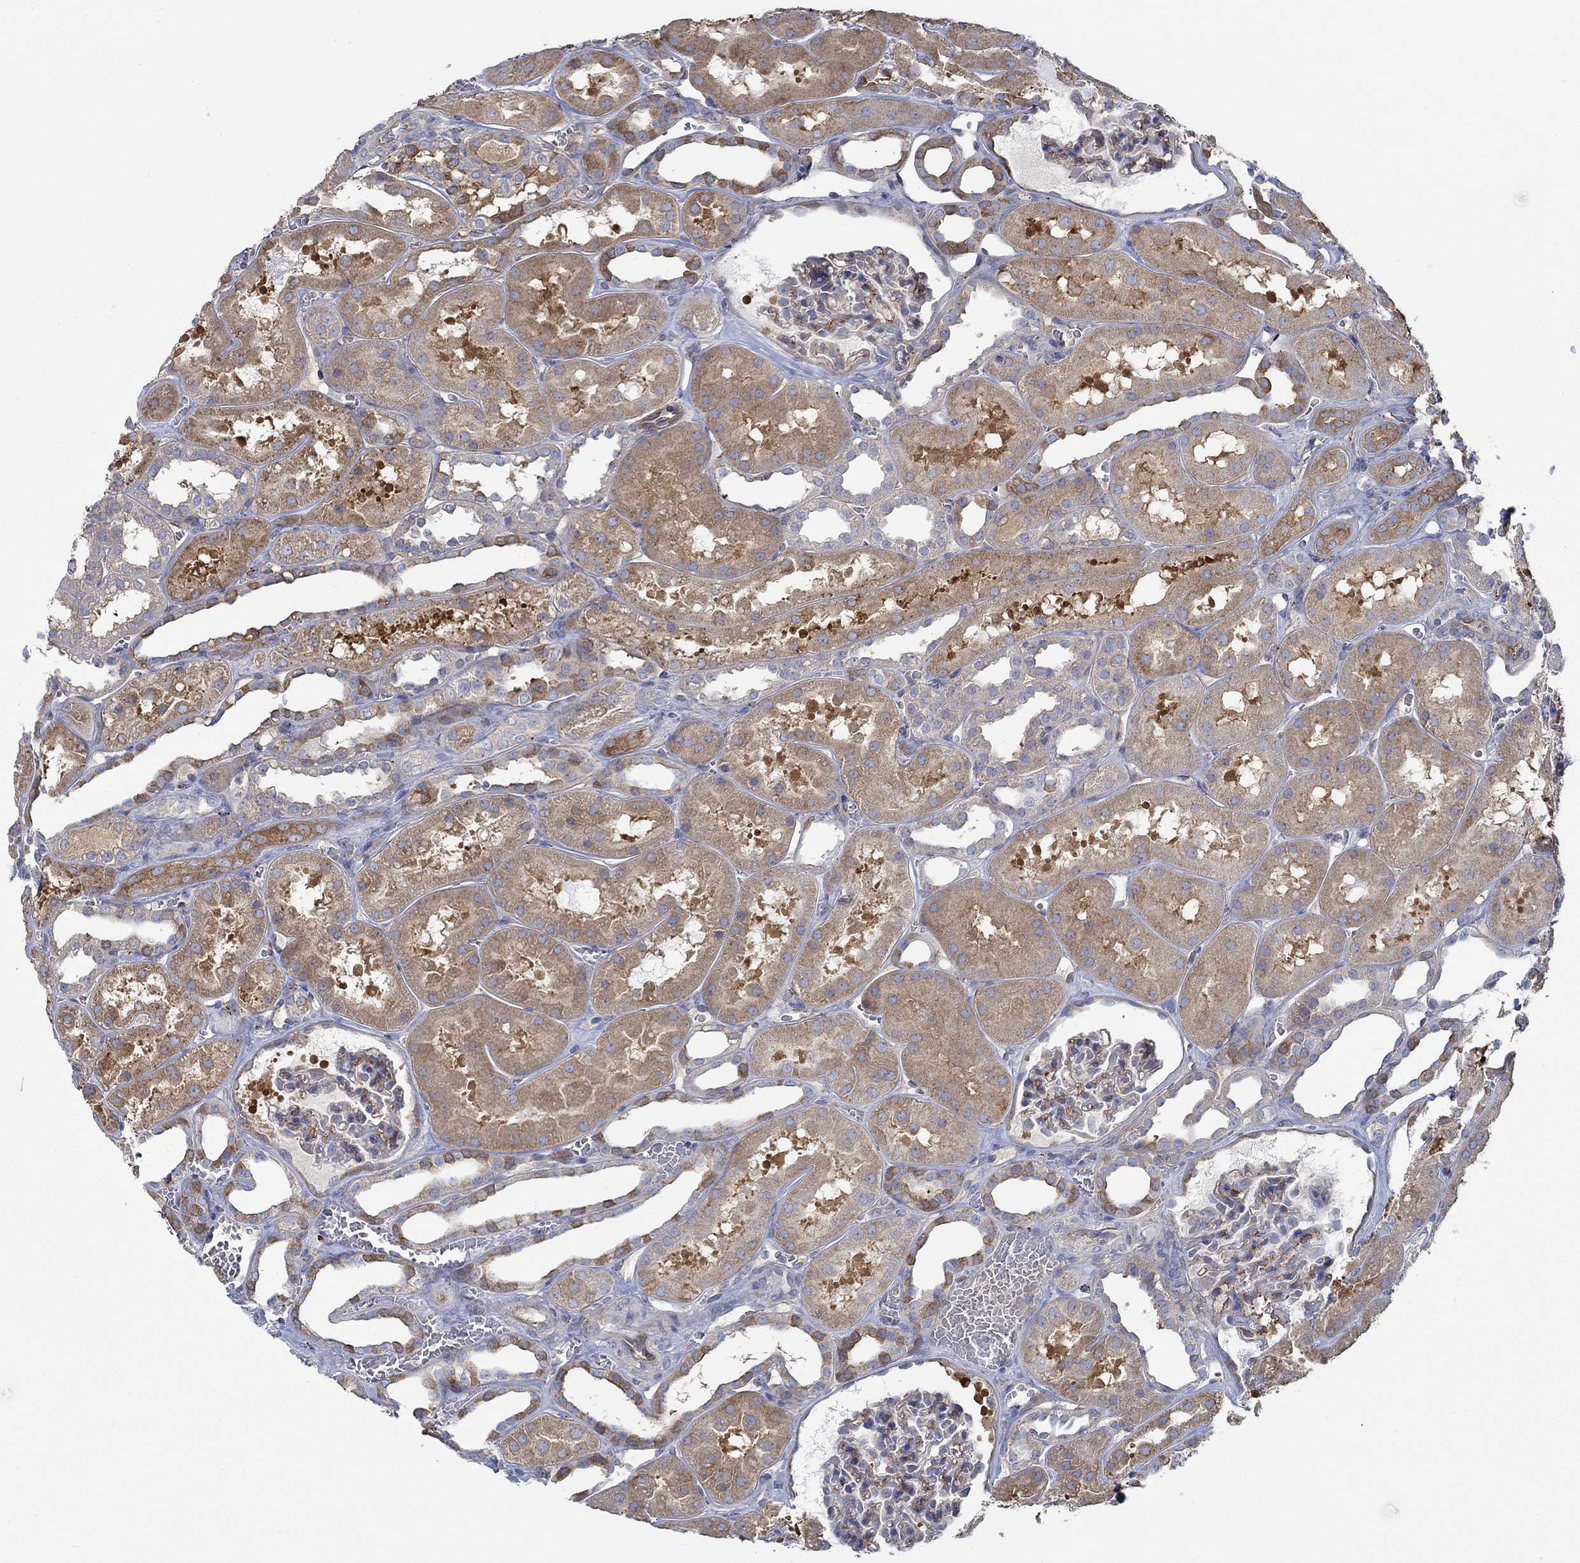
{"staining": {"intensity": "negative", "quantity": "none", "location": "none"}, "tissue": "kidney", "cell_type": "Cells in glomeruli", "image_type": "normal", "snomed": [{"axis": "morphology", "description": "Normal tissue, NOS"}, {"axis": "topography", "description": "Kidney"}], "caption": "Kidney stained for a protein using immunohistochemistry (IHC) demonstrates no staining cells in glomeruli.", "gene": "SPAG9", "patient": {"sex": "female", "age": 41}}